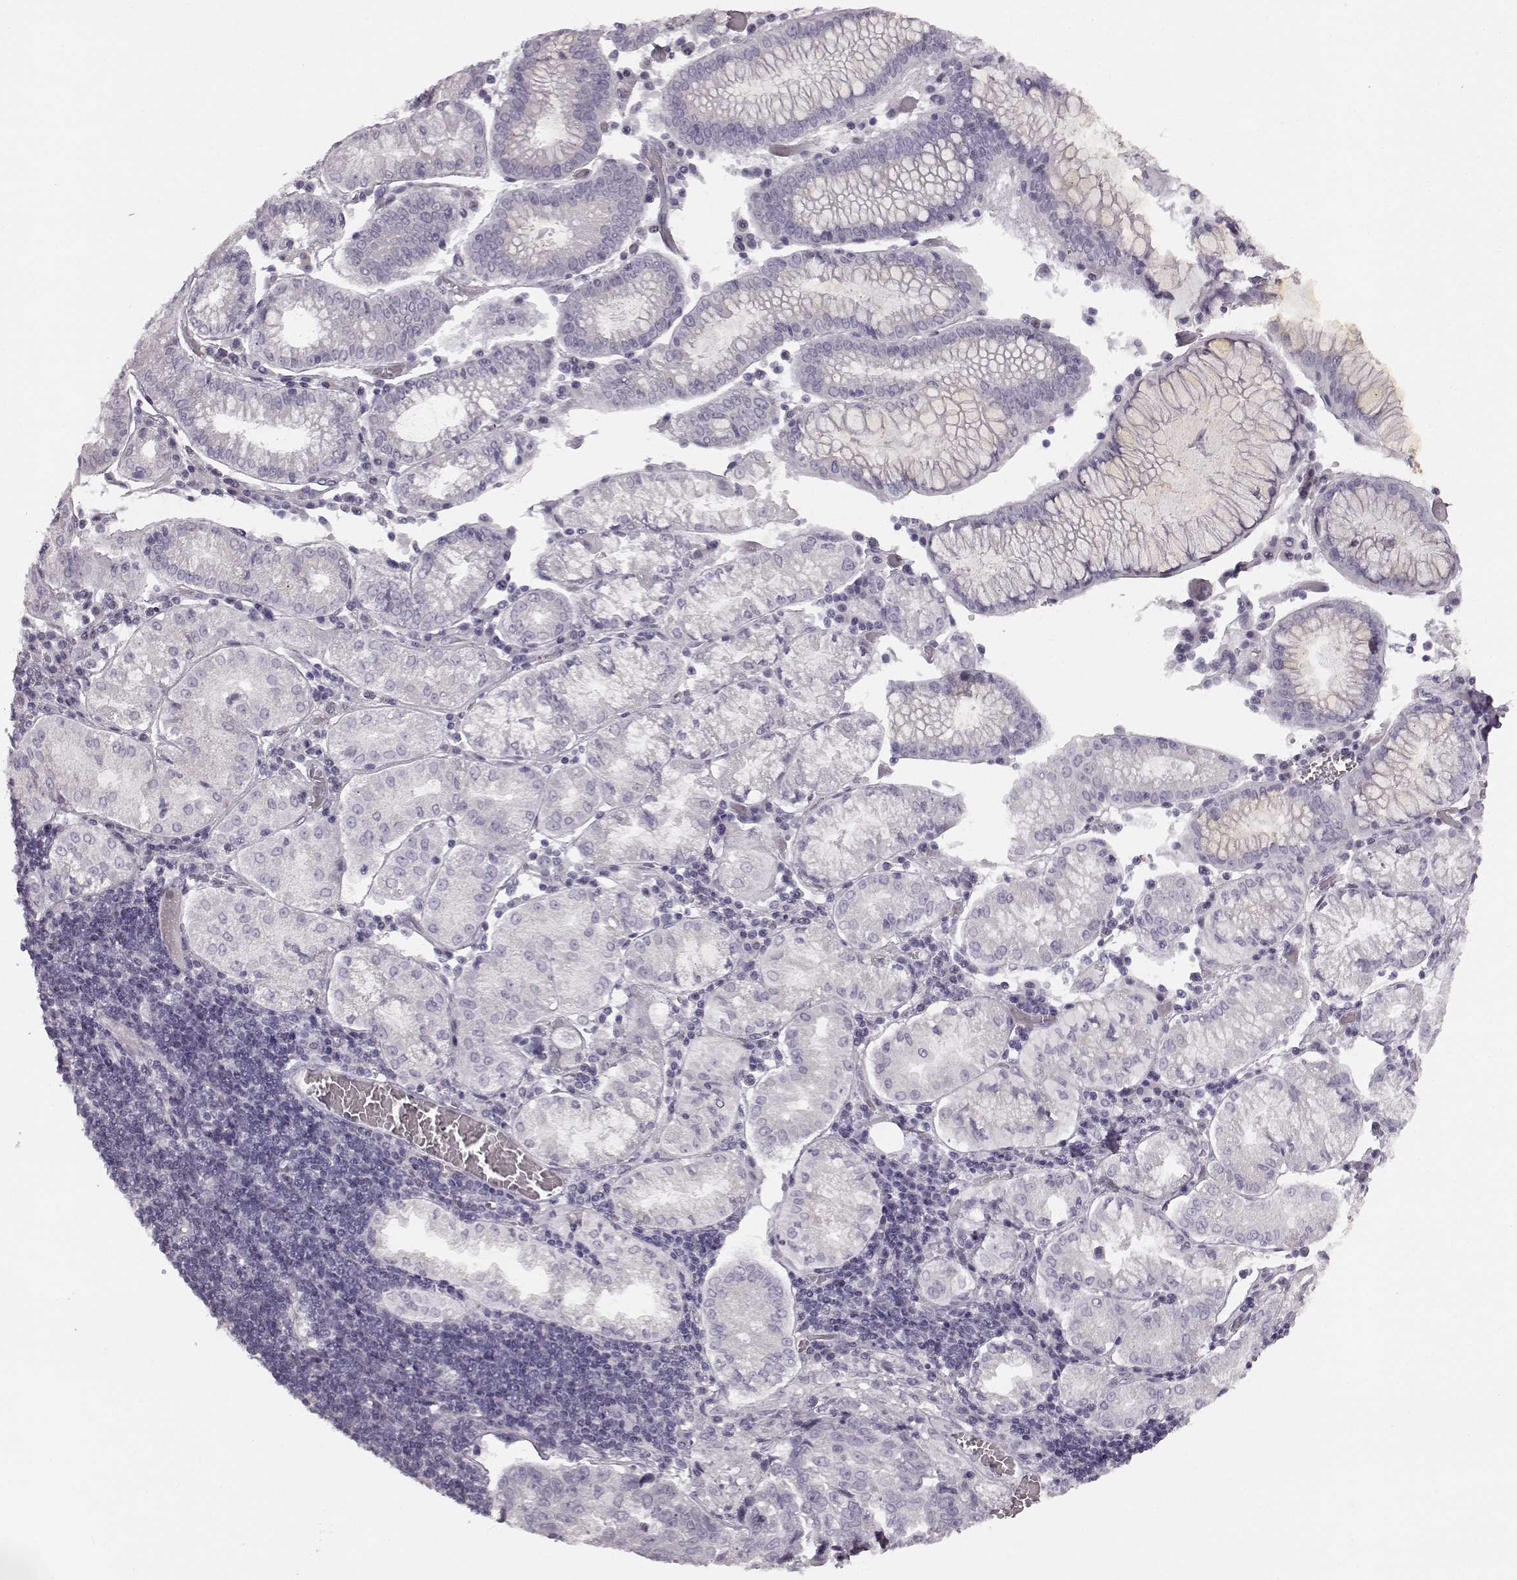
{"staining": {"intensity": "negative", "quantity": "none", "location": "none"}, "tissue": "stomach cancer", "cell_type": "Tumor cells", "image_type": "cancer", "snomed": [{"axis": "morphology", "description": "Adenocarcinoma, NOS"}, {"axis": "topography", "description": "Stomach"}], "caption": "Tumor cells are negative for protein expression in human adenocarcinoma (stomach). (Stains: DAB (3,3'-diaminobenzidine) IHC with hematoxylin counter stain, Microscopy: brightfield microscopy at high magnification).", "gene": "SEMG2", "patient": {"sex": "male", "age": 93}}